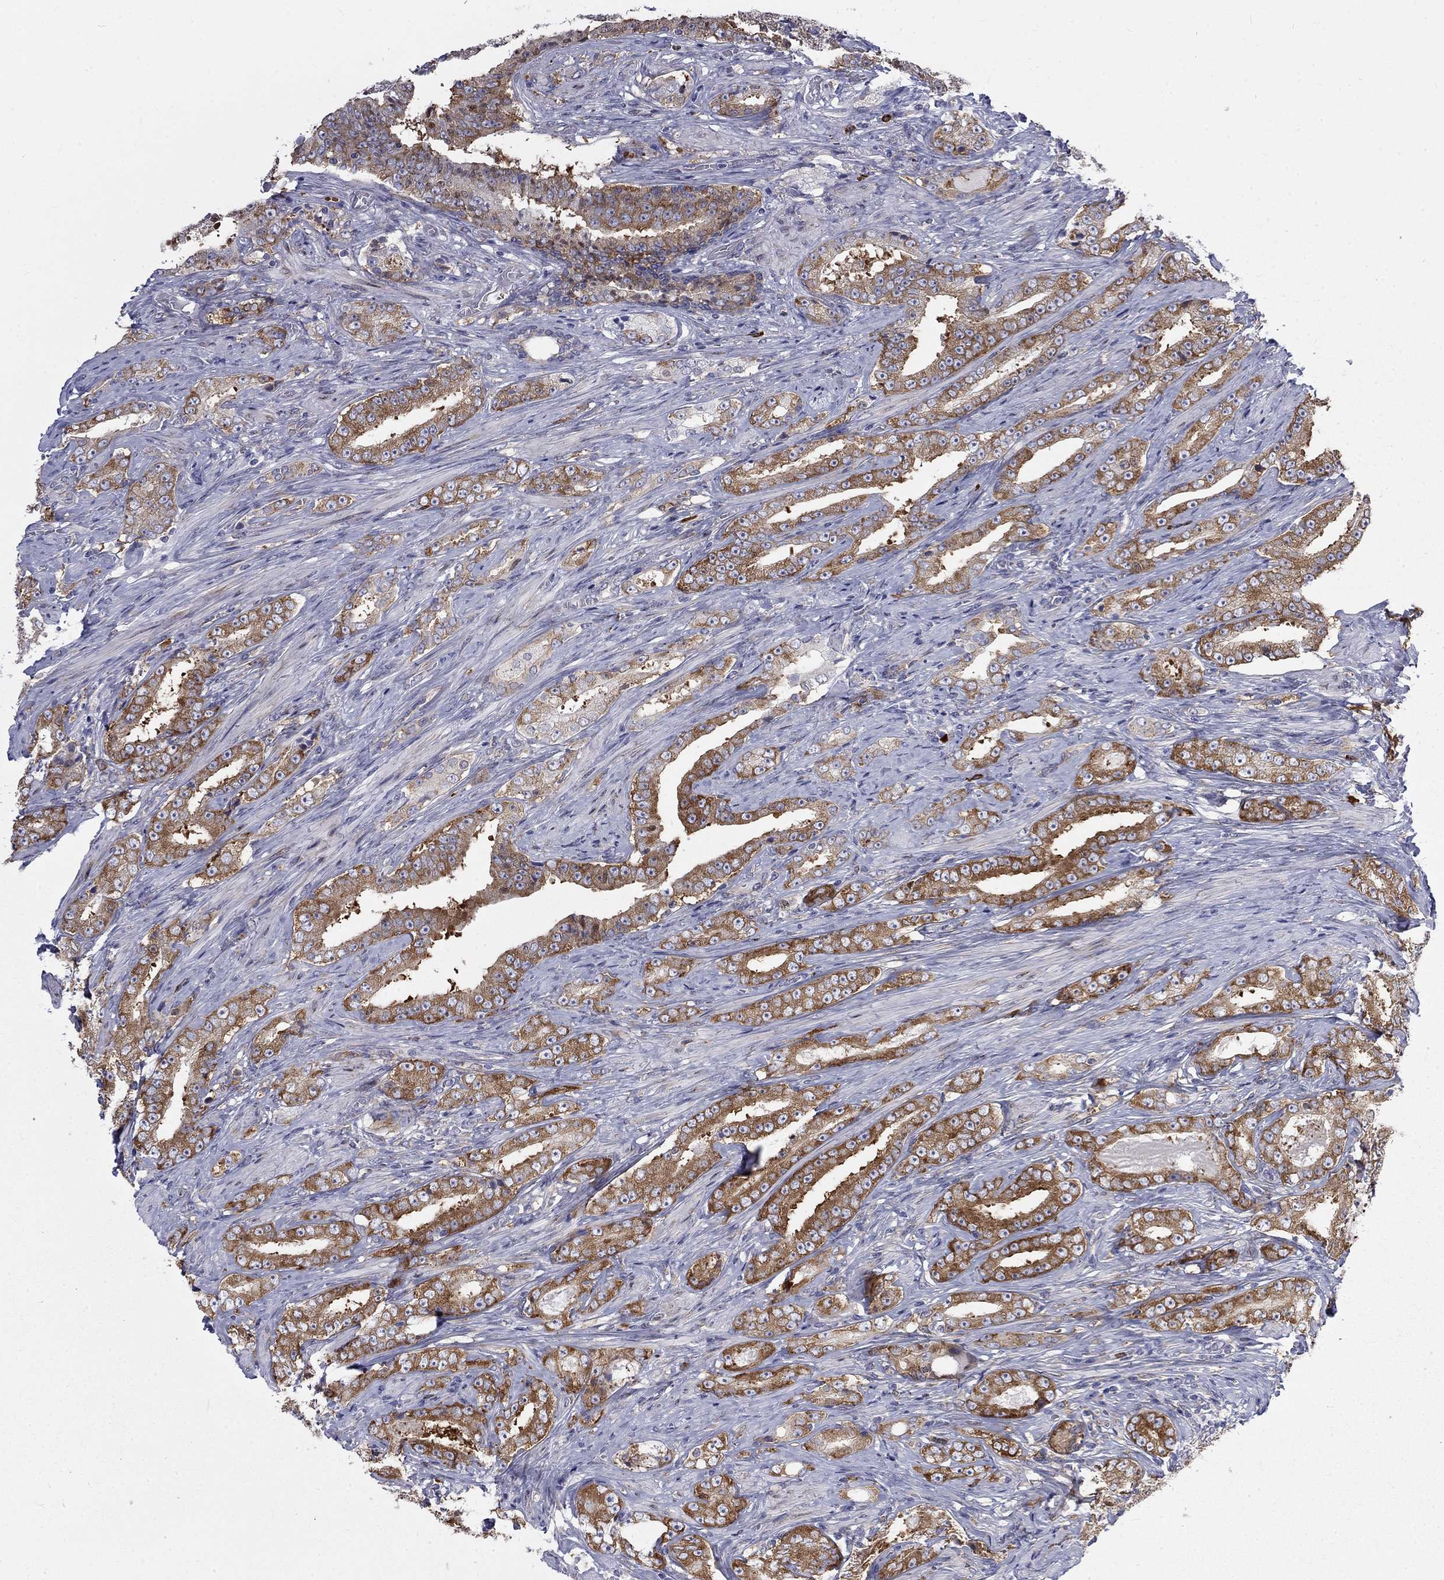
{"staining": {"intensity": "strong", "quantity": "25%-75%", "location": "cytoplasmic/membranous"}, "tissue": "prostate cancer", "cell_type": "Tumor cells", "image_type": "cancer", "snomed": [{"axis": "morphology", "description": "Adenocarcinoma, Low grade"}, {"axis": "topography", "description": "Prostate and seminal vesicle, NOS"}], "caption": "Immunohistochemistry of human prostate cancer (adenocarcinoma (low-grade)) shows high levels of strong cytoplasmic/membranous staining in about 25%-75% of tumor cells.", "gene": "PABPC4", "patient": {"sex": "male", "age": 61}}